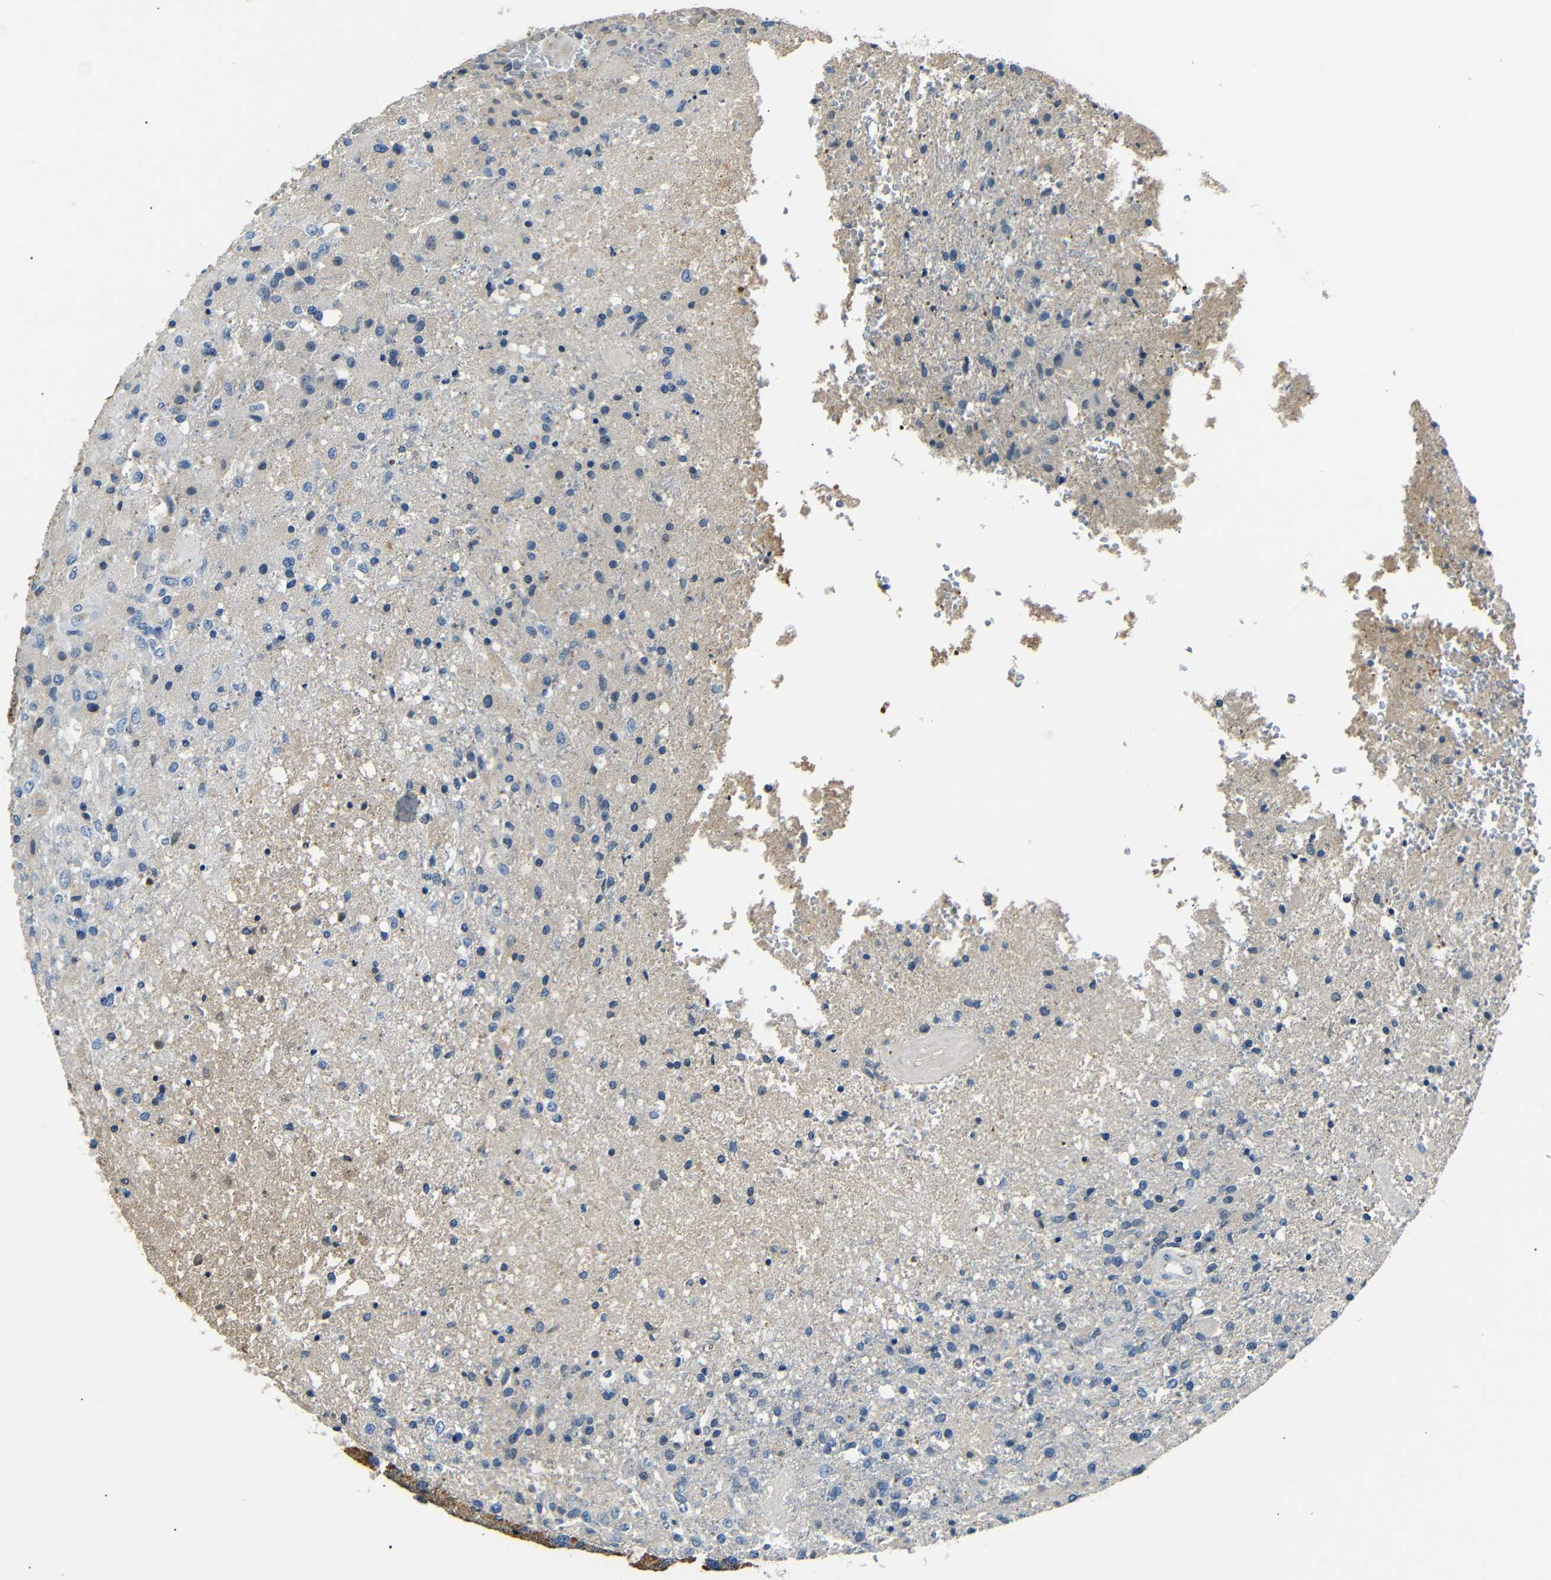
{"staining": {"intensity": "negative", "quantity": "none", "location": "none"}, "tissue": "glioma", "cell_type": "Tumor cells", "image_type": "cancer", "snomed": [{"axis": "morphology", "description": "Normal tissue, NOS"}, {"axis": "morphology", "description": "Glioma, malignant, High grade"}, {"axis": "topography", "description": "Cerebral cortex"}], "caption": "An immunohistochemistry micrograph of malignant glioma (high-grade) is shown. There is no staining in tumor cells of malignant glioma (high-grade). The staining was performed using DAB to visualize the protein expression in brown, while the nuclei were stained in blue with hematoxylin (Magnification: 20x).", "gene": "LHCGR", "patient": {"sex": "male", "age": 77}}